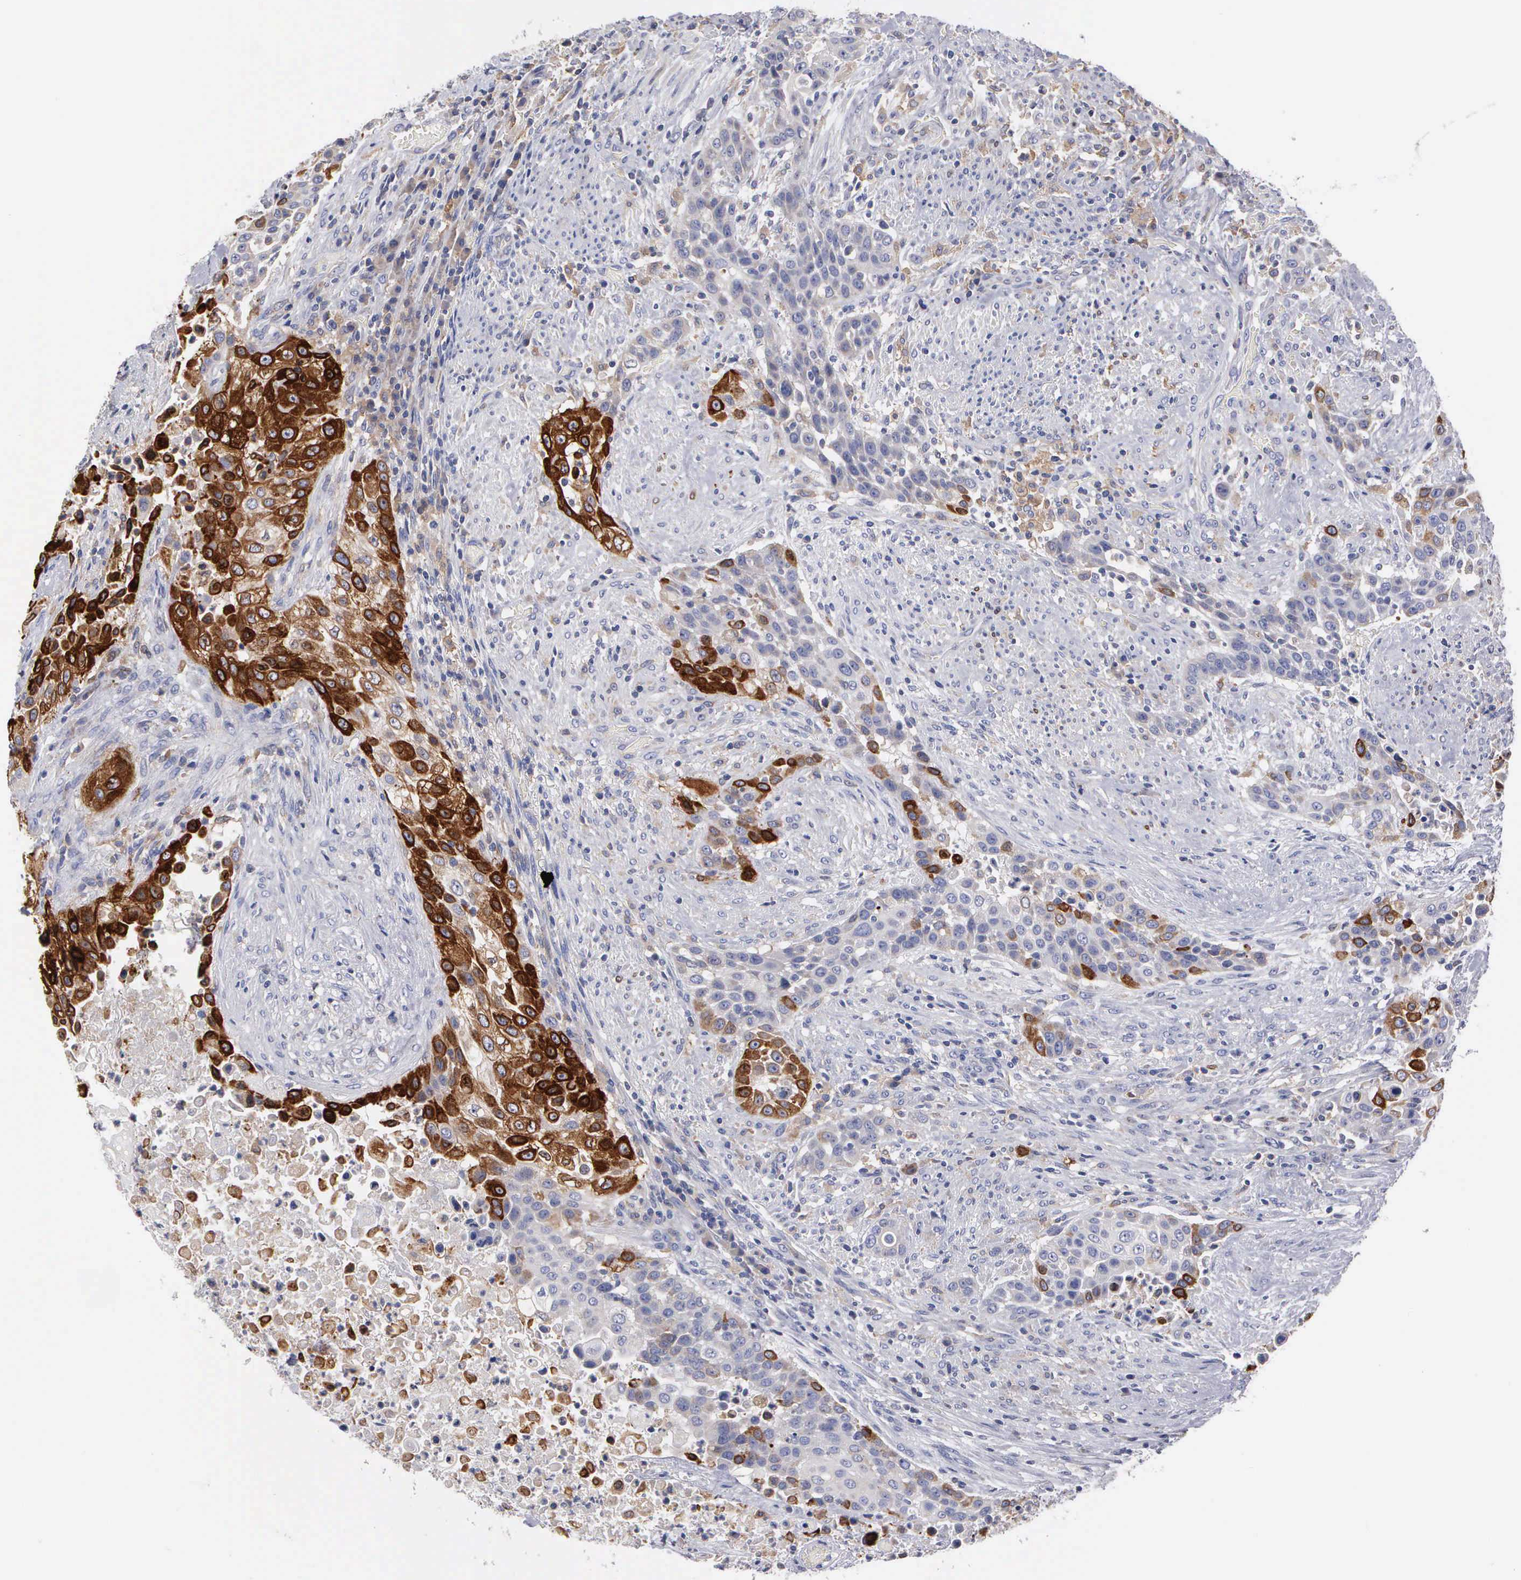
{"staining": {"intensity": "strong", "quantity": "25%-75%", "location": "cytoplasmic/membranous"}, "tissue": "urothelial cancer", "cell_type": "Tumor cells", "image_type": "cancer", "snomed": [{"axis": "morphology", "description": "Urothelial carcinoma, High grade"}, {"axis": "topography", "description": "Urinary bladder"}], "caption": "Brown immunohistochemical staining in high-grade urothelial carcinoma exhibits strong cytoplasmic/membranous expression in approximately 25%-75% of tumor cells.", "gene": "PTGS2", "patient": {"sex": "male", "age": 74}}